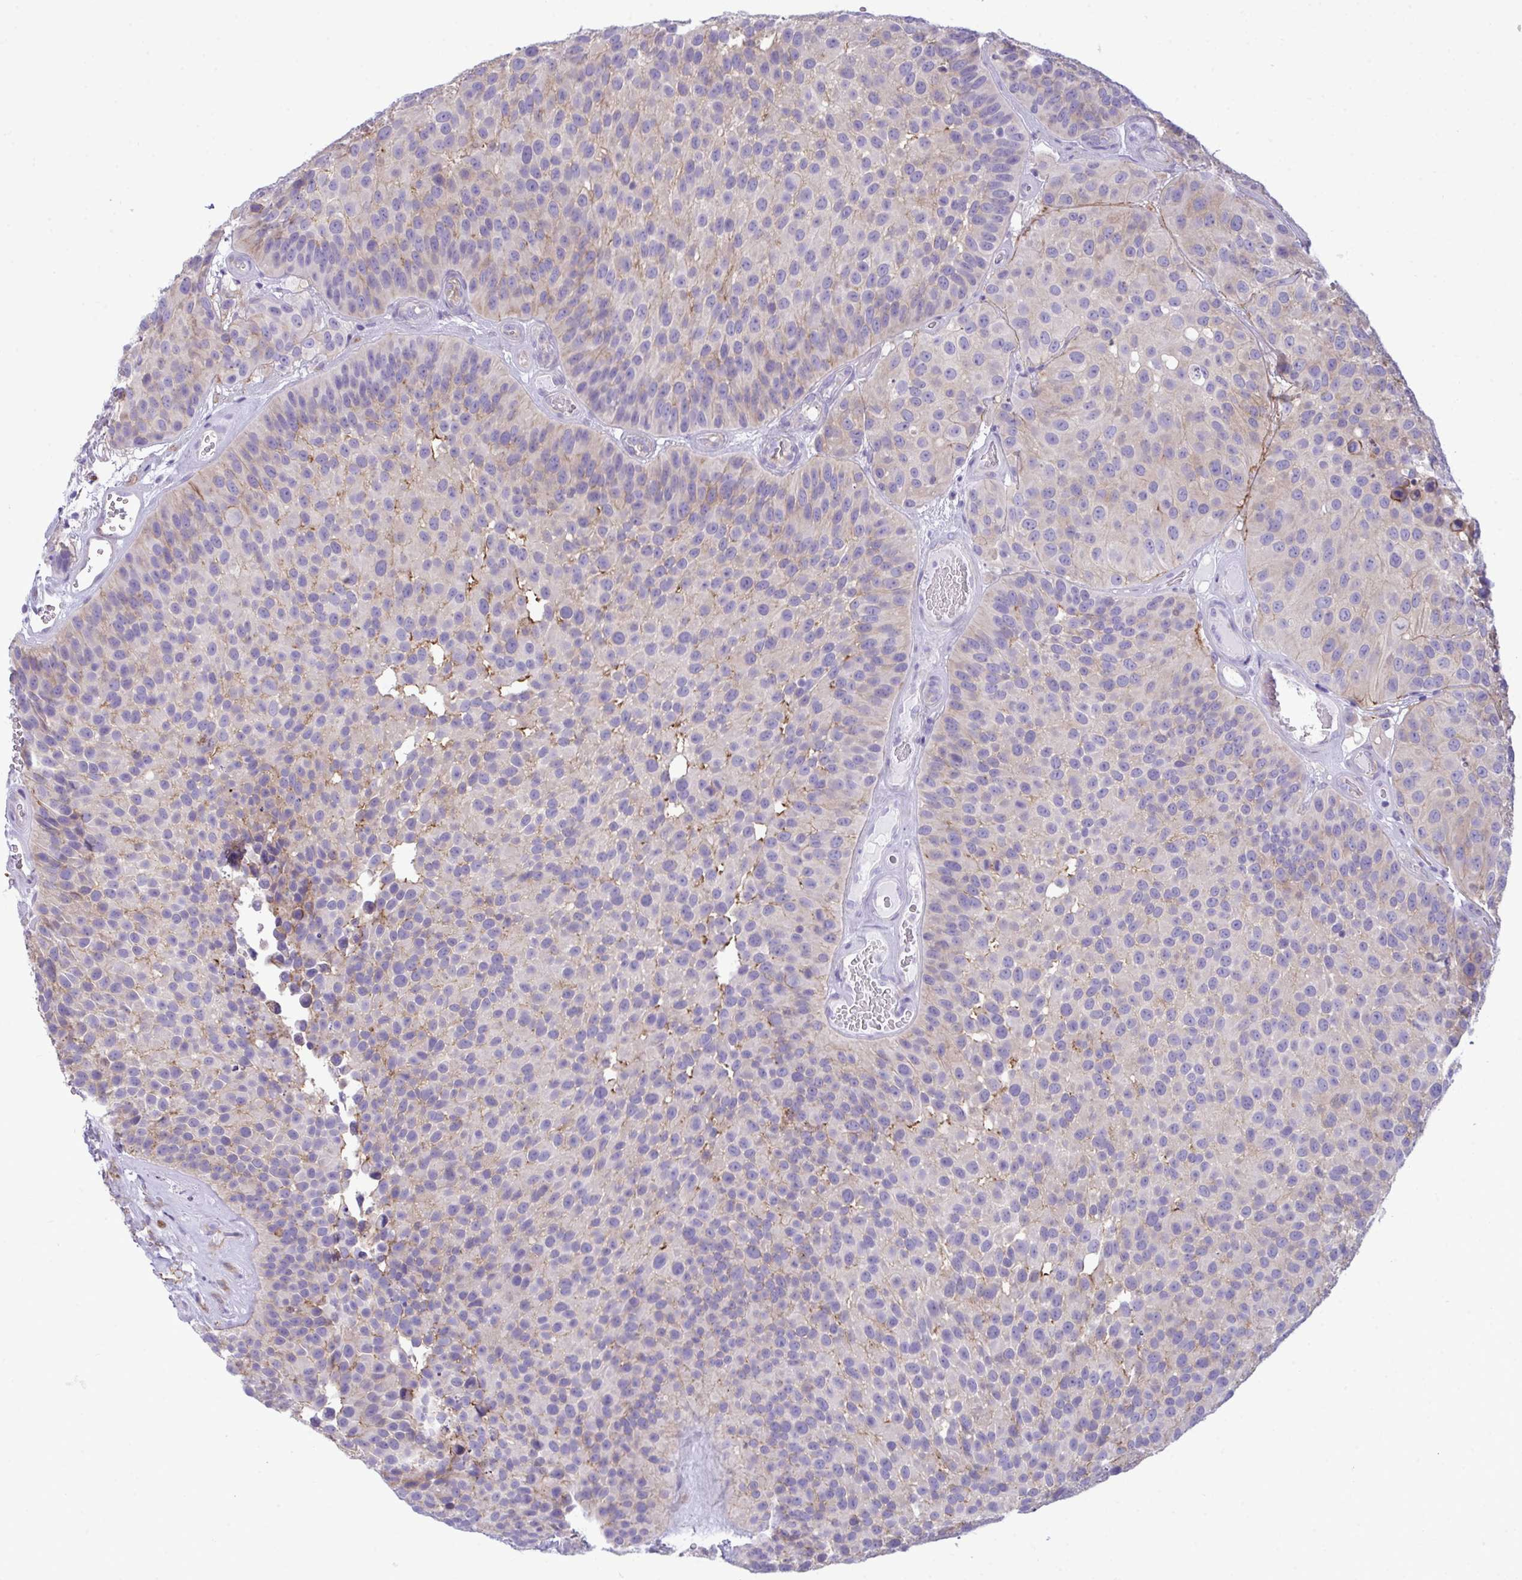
{"staining": {"intensity": "weak", "quantity": "<25%", "location": "cytoplasmic/membranous"}, "tissue": "urothelial cancer", "cell_type": "Tumor cells", "image_type": "cancer", "snomed": [{"axis": "morphology", "description": "Urothelial carcinoma, Low grade"}, {"axis": "topography", "description": "Urinary bladder"}], "caption": "Tumor cells show no significant protein staining in urothelial cancer.", "gene": "MYH10", "patient": {"sex": "male", "age": 76}}